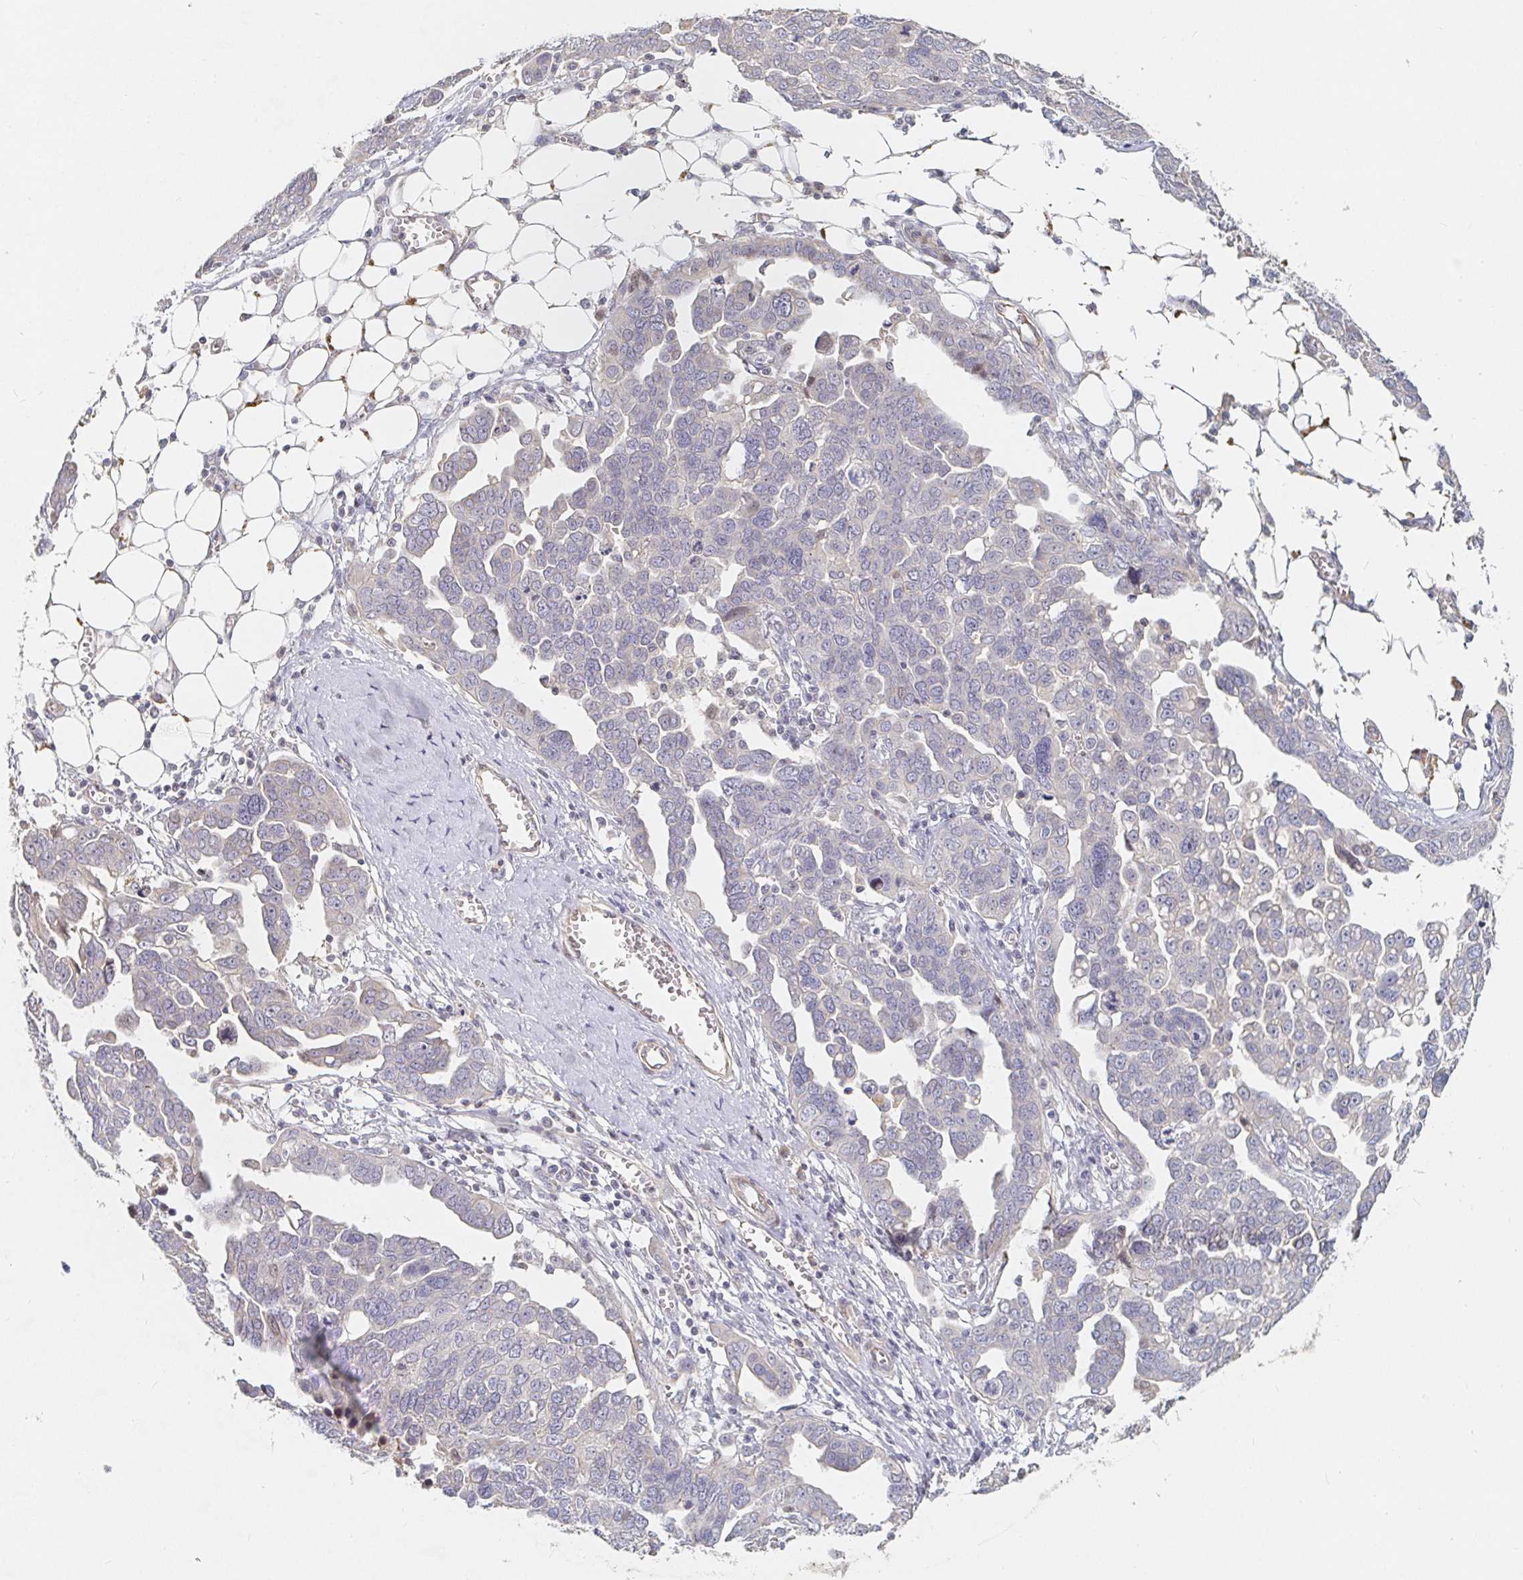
{"staining": {"intensity": "negative", "quantity": "none", "location": "none"}, "tissue": "ovarian cancer", "cell_type": "Tumor cells", "image_type": "cancer", "snomed": [{"axis": "morphology", "description": "Cystadenocarcinoma, serous, NOS"}, {"axis": "topography", "description": "Ovary"}], "caption": "DAB (3,3'-diaminobenzidine) immunohistochemical staining of human ovarian cancer (serous cystadenocarcinoma) exhibits no significant staining in tumor cells. (Brightfield microscopy of DAB (3,3'-diaminobenzidine) immunohistochemistry at high magnification).", "gene": "NME9", "patient": {"sex": "female", "age": 59}}